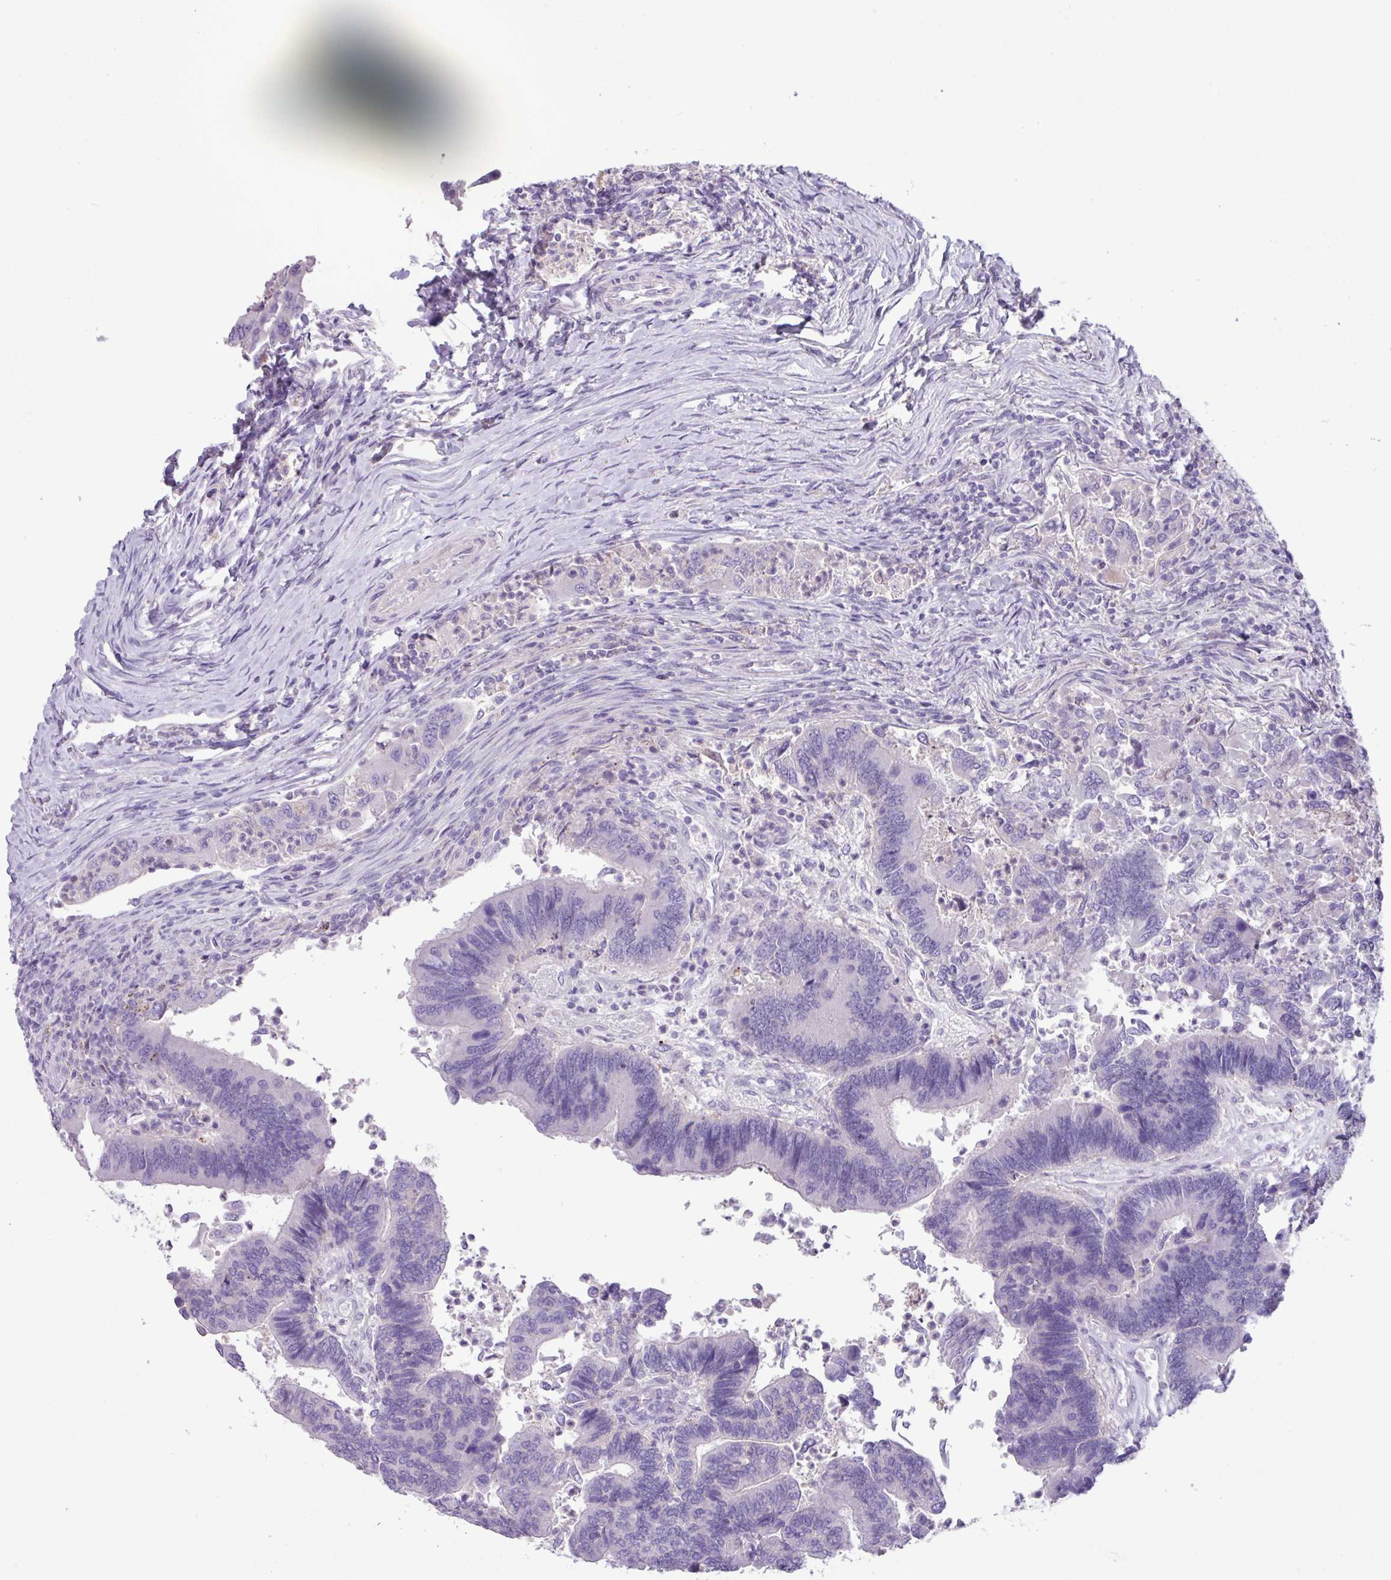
{"staining": {"intensity": "negative", "quantity": "none", "location": "none"}, "tissue": "colorectal cancer", "cell_type": "Tumor cells", "image_type": "cancer", "snomed": [{"axis": "morphology", "description": "Adenocarcinoma, NOS"}, {"axis": "topography", "description": "Colon"}], "caption": "Colorectal cancer was stained to show a protein in brown. There is no significant expression in tumor cells.", "gene": "CYSTM1", "patient": {"sex": "female", "age": 67}}